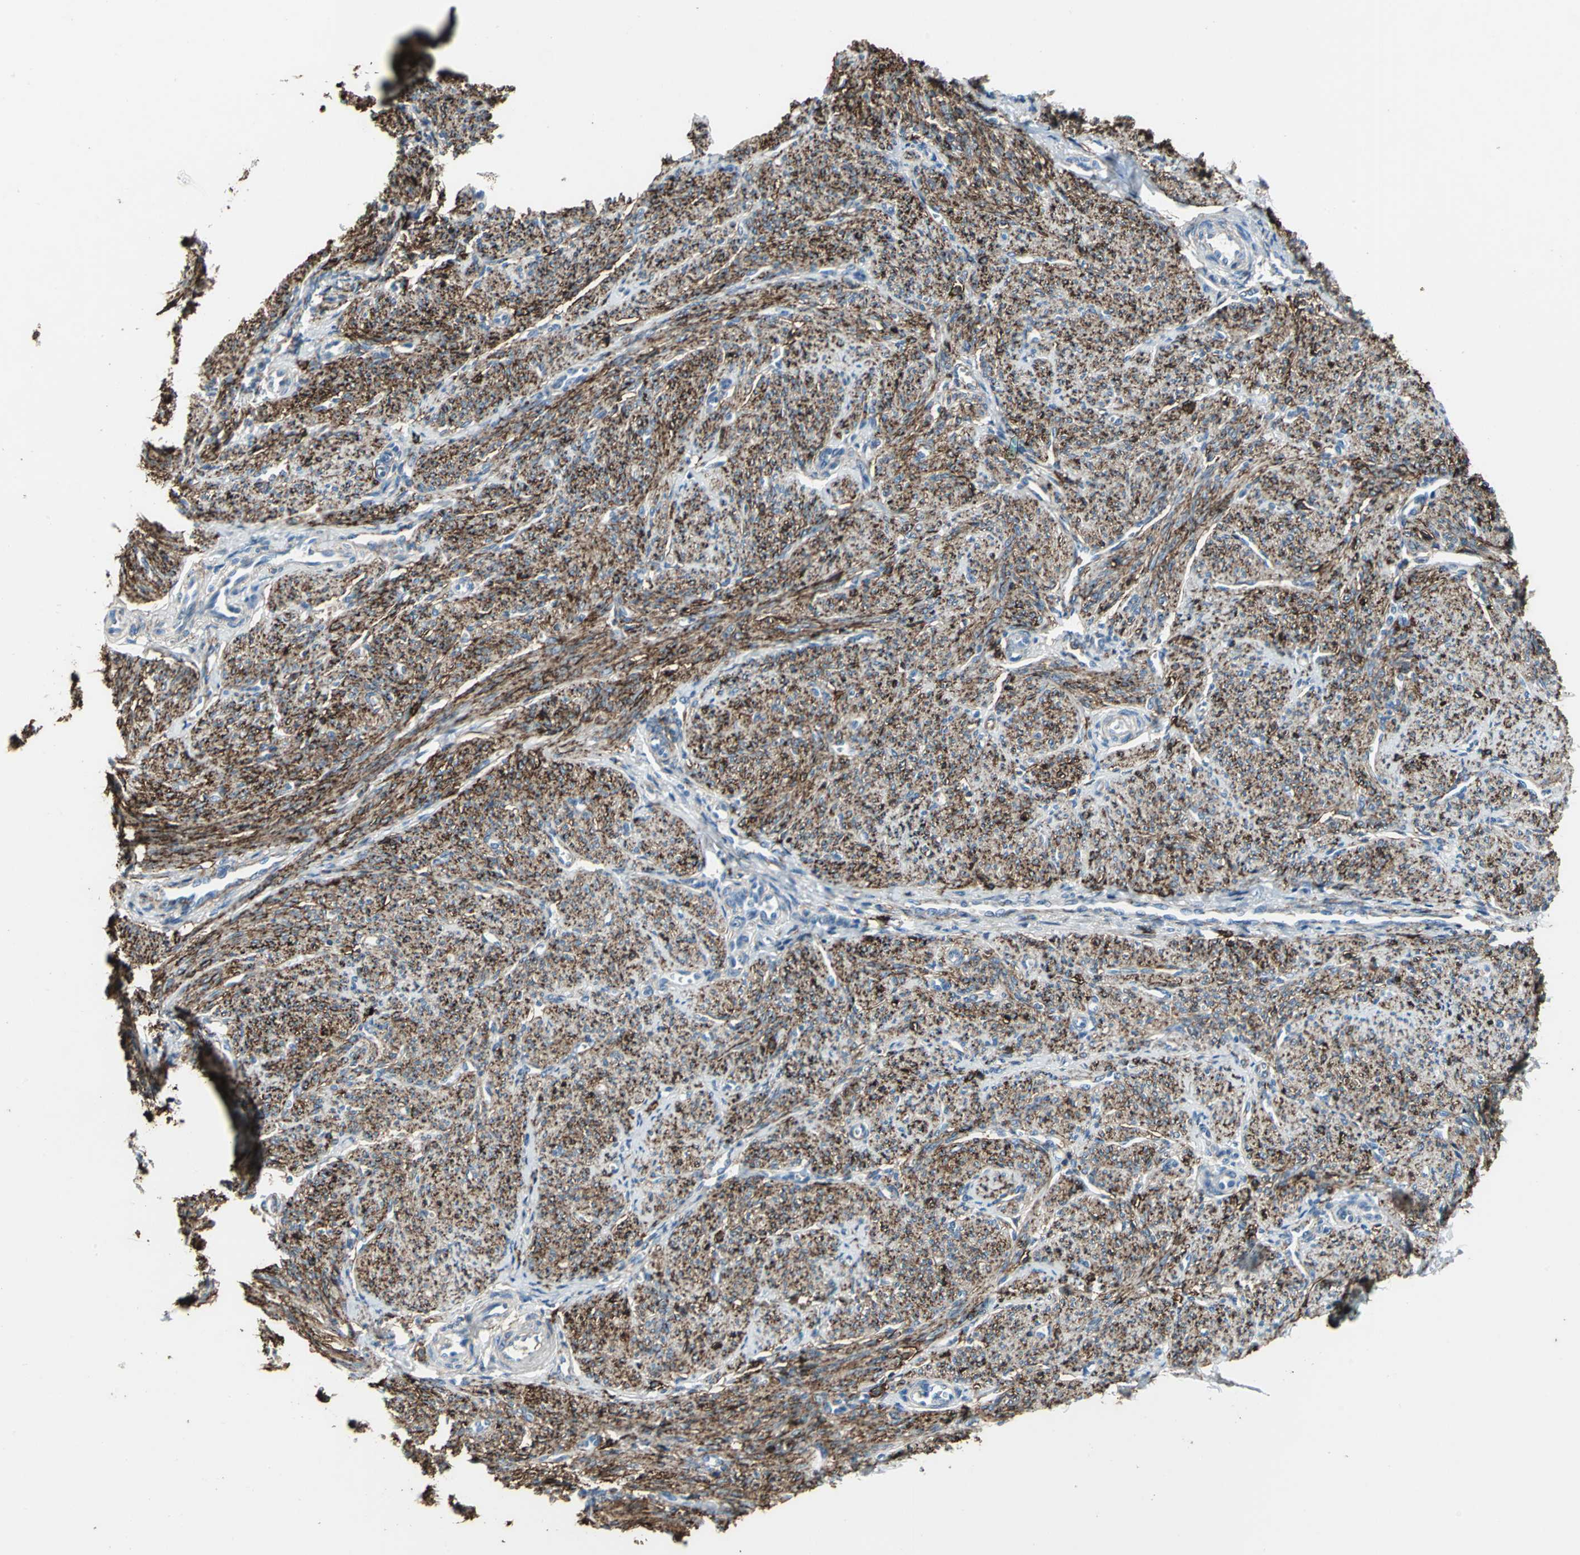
{"staining": {"intensity": "moderate", "quantity": ">75%", "location": "cytoplasmic/membranous"}, "tissue": "smooth muscle", "cell_type": "Smooth muscle cells", "image_type": "normal", "snomed": [{"axis": "morphology", "description": "Normal tissue, NOS"}, {"axis": "topography", "description": "Smooth muscle"}], "caption": "Immunohistochemistry histopathology image of benign smooth muscle stained for a protein (brown), which demonstrates medium levels of moderate cytoplasmic/membranous staining in approximately >75% of smooth muscle cells.", "gene": "CD44", "patient": {"sex": "female", "age": 65}}